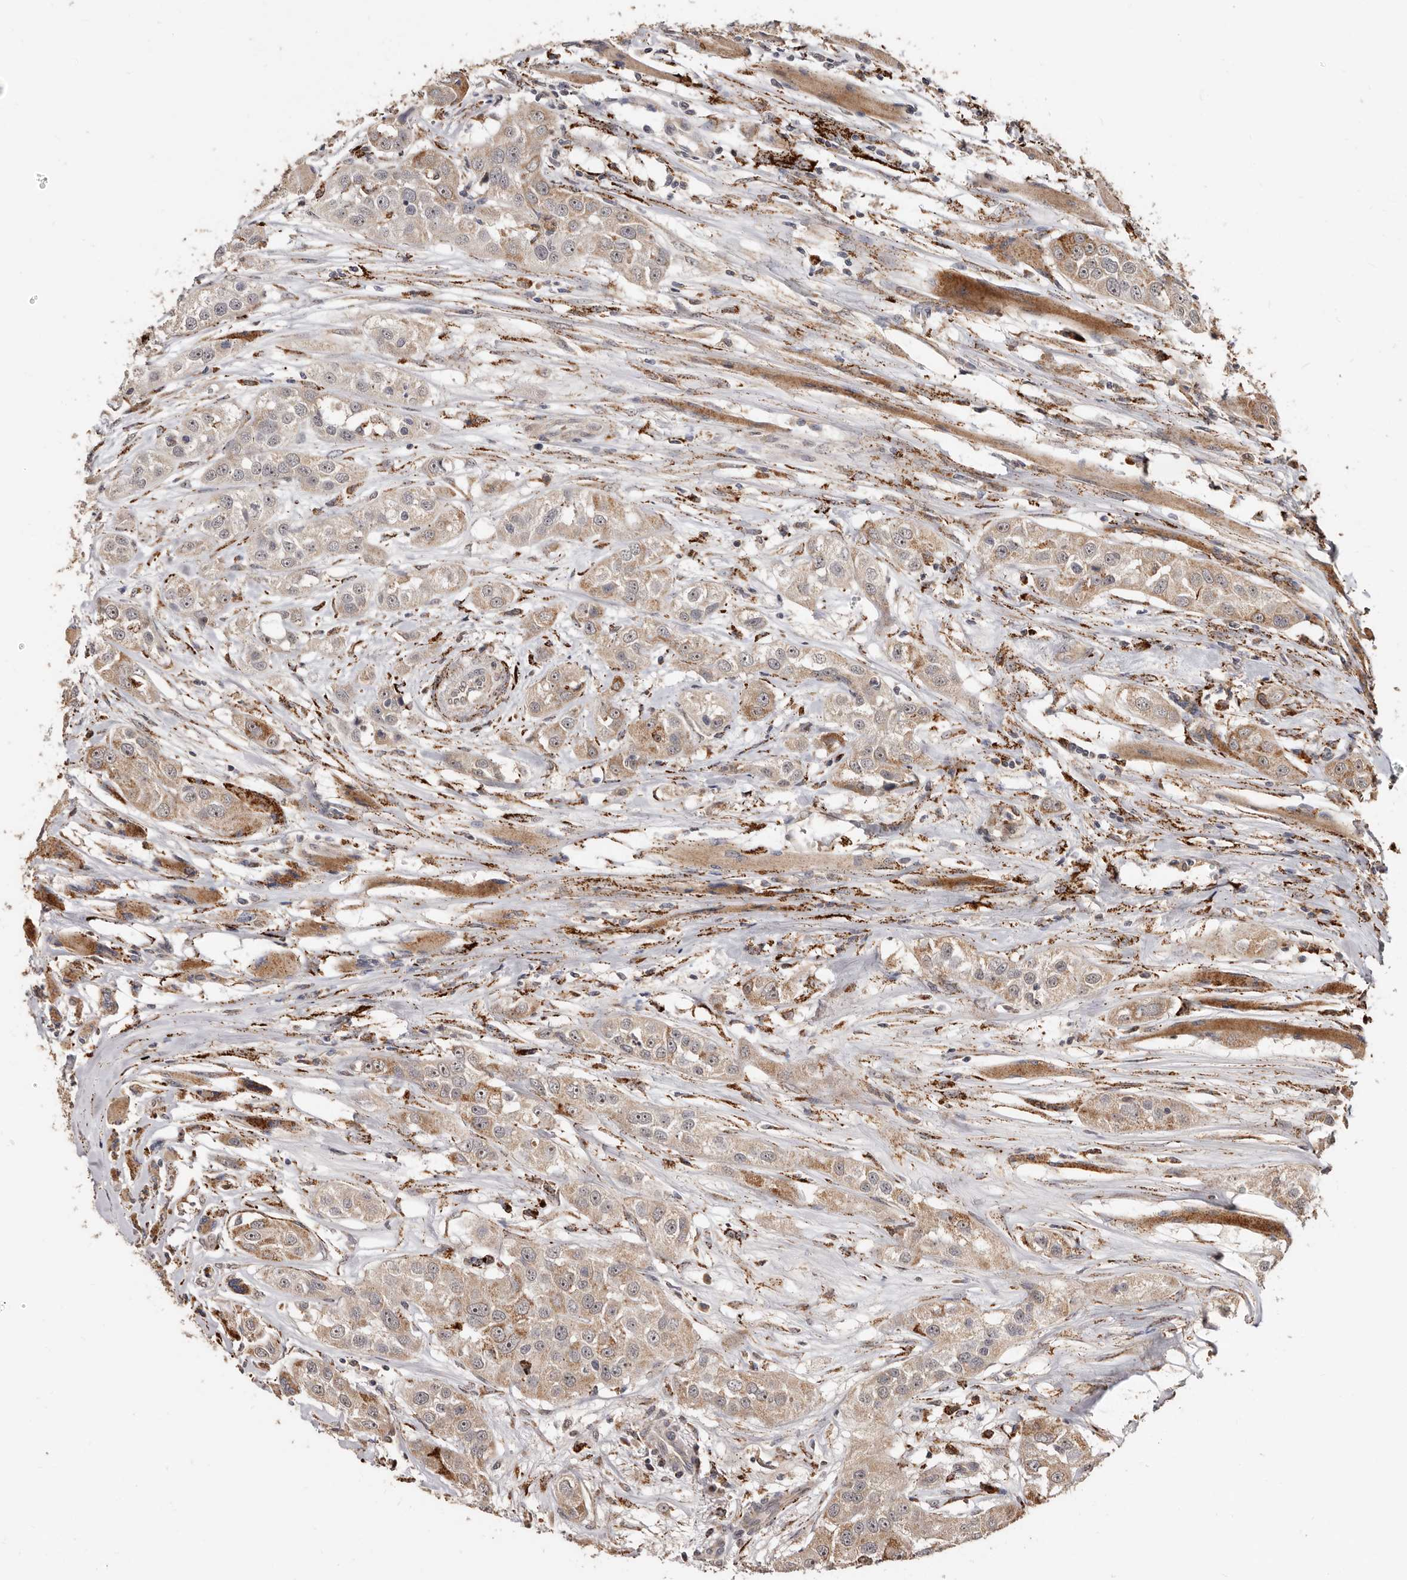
{"staining": {"intensity": "weak", "quantity": ">75%", "location": "cytoplasmic/membranous"}, "tissue": "head and neck cancer", "cell_type": "Tumor cells", "image_type": "cancer", "snomed": [{"axis": "morphology", "description": "Normal tissue, NOS"}, {"axis": "morphology", "description": "Squamous cell carcinoma, NOS"}, {"axis": "topography", "description": "Skeletal muscle"}, {"axis": "topography", "description": "Head-Neck"}], "caption": "Immunohistochemical staining of head and neck cancer reveals weak cytoplasmic/membranous protein staining in approximately >75% of tumor cells.", "gene": "AKAP7", "patient": {"sex": "male", "age": 51}}